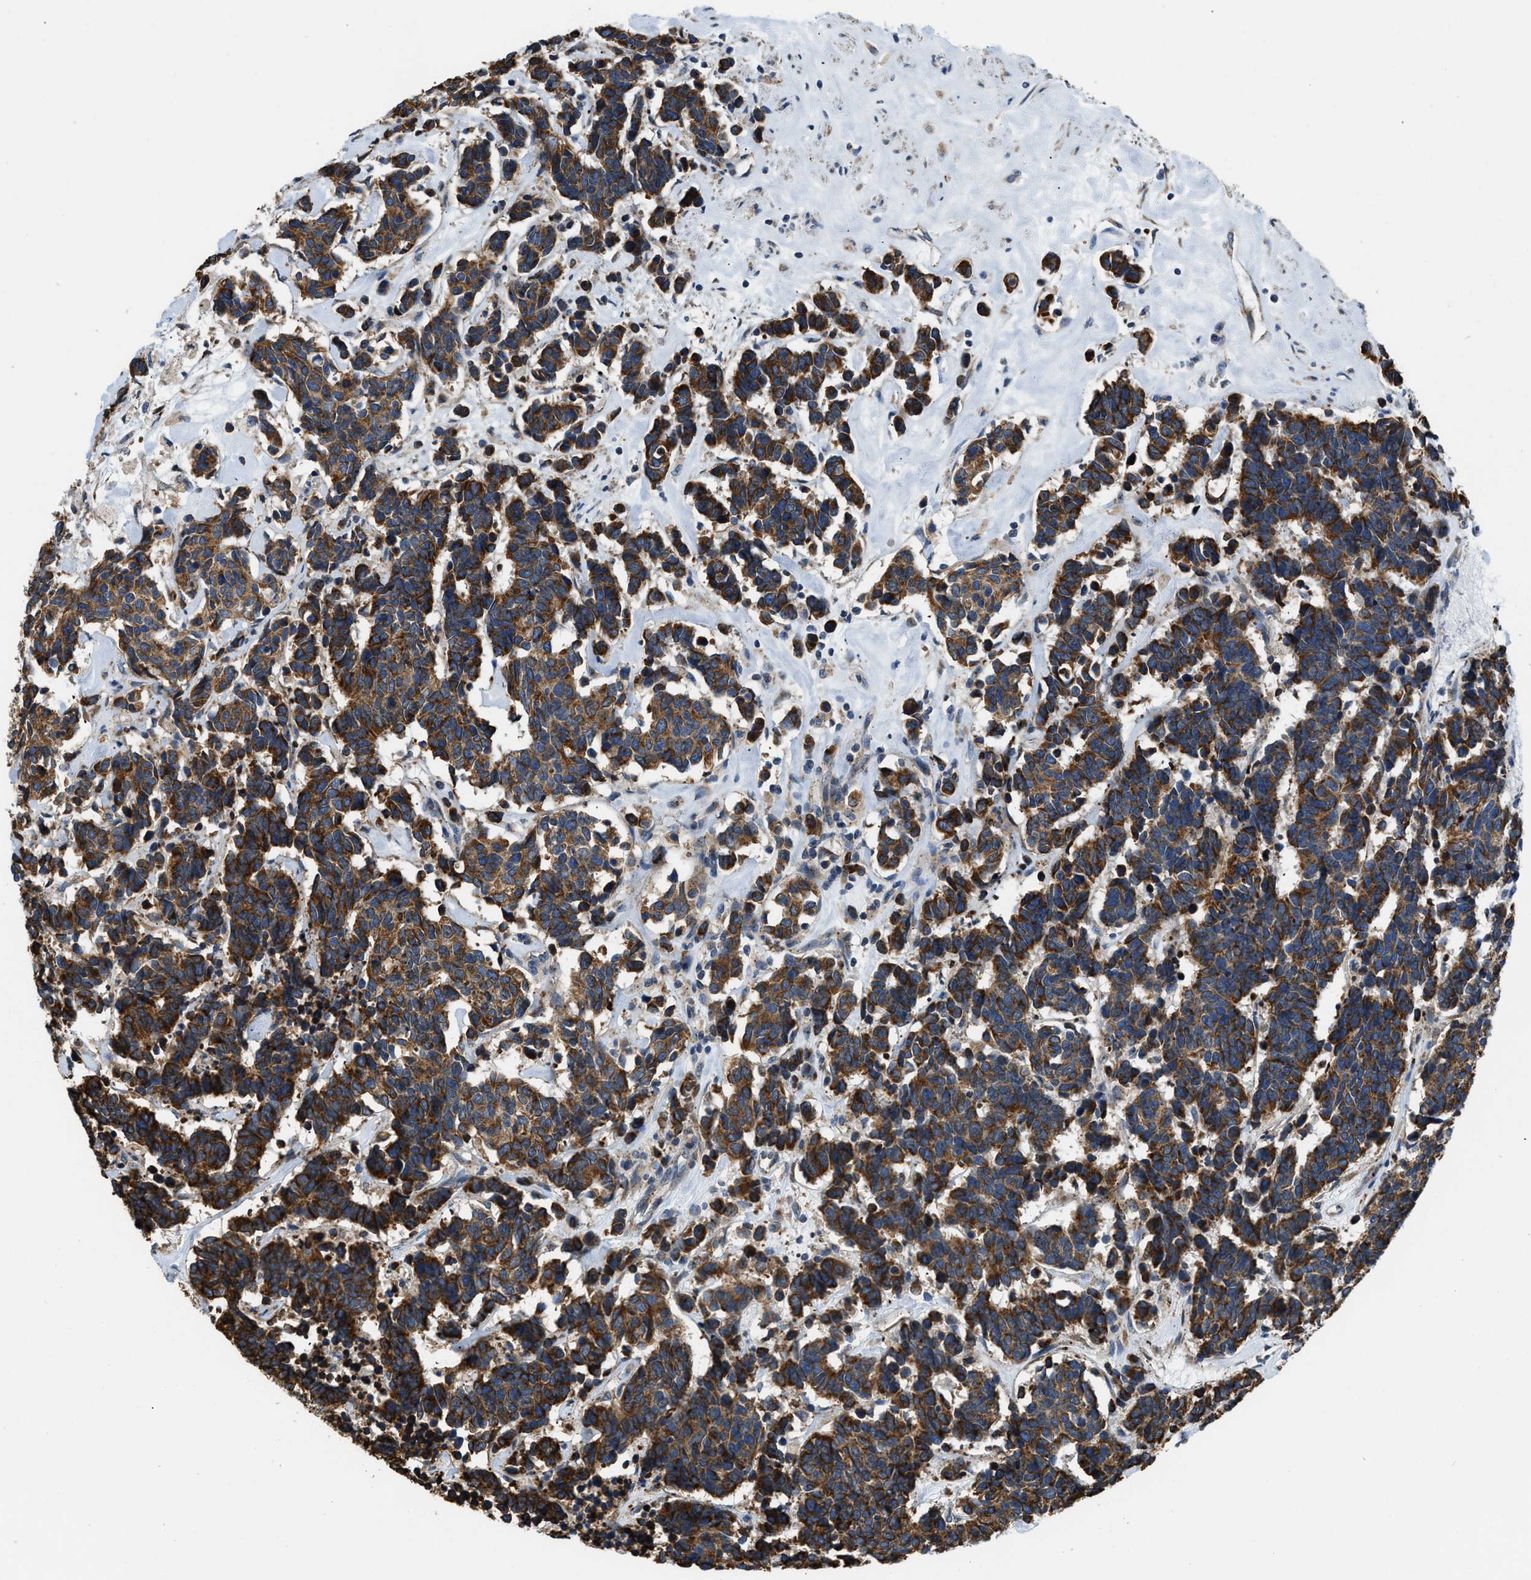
{"staining": {"intensity": "strong", "quantity": ">75%", "location": "cytoplasmic/membranous"}, "tissue": "carcinoid", "cell_type": "Tumor cells", "image_type": "cancer", "snomed": [{"axis": "morphology", "description": "Carcinoma, NOS"}, {"axis": "morphology", "description": "Carcinoid, malignant, NOS"}, {"axis": "topography", "description": "Urinary bladder"}], "caption": "Immunohistochemical staining of human carcinoid demonstrates high levels of strong cytoplasmic/membranous protein expression in approximately >75% of tumor cells. The staining was performed using DAB (3,3'-diaminobenzidine), with brown indicating positive protein expression. Nuclei are stained blue with hematoxylin.", "gene": "ARL6IP5", "patient": {"sex": "male", "age": 57}}